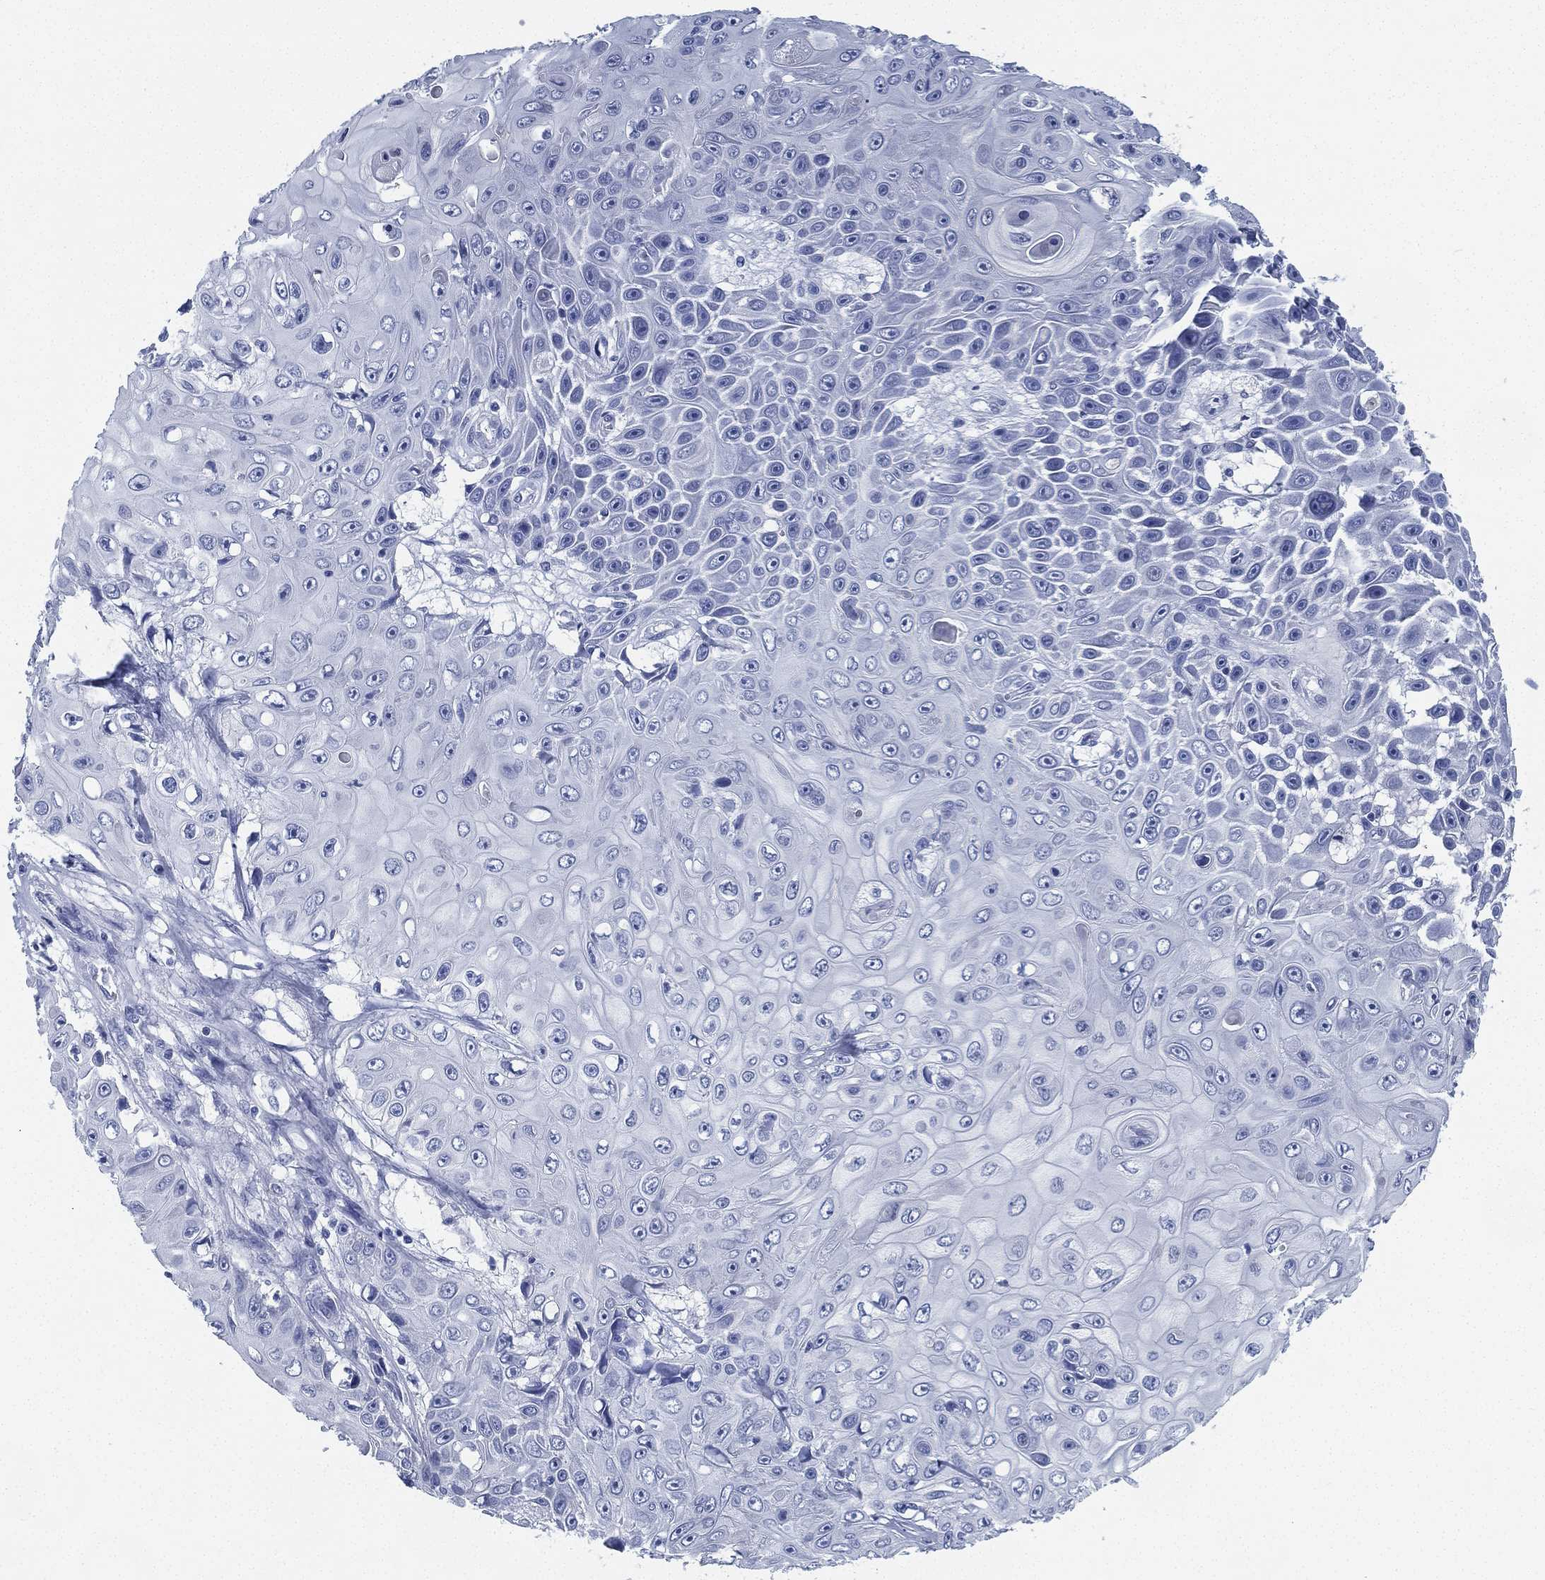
{"staining": {"intensity": "negative", "quantity": "none", "location": "none"}, "tissue": "skin cancer", "cell_type": "Tumor cells", "image_type": "cancer", "snomed": [{"axis": "morphology", "description": "Squamous cell carcinoma, NOS"}, {"axis": "topography", "description": "Skin"}], "caption": "The immunohistochemistry (IHC) image has no significant expression in tumor cells of skin cancer (squamous cell carcinoma) tissue.", "gene": "DEFB121", "patient": {"sex": "male", "age": 82}}